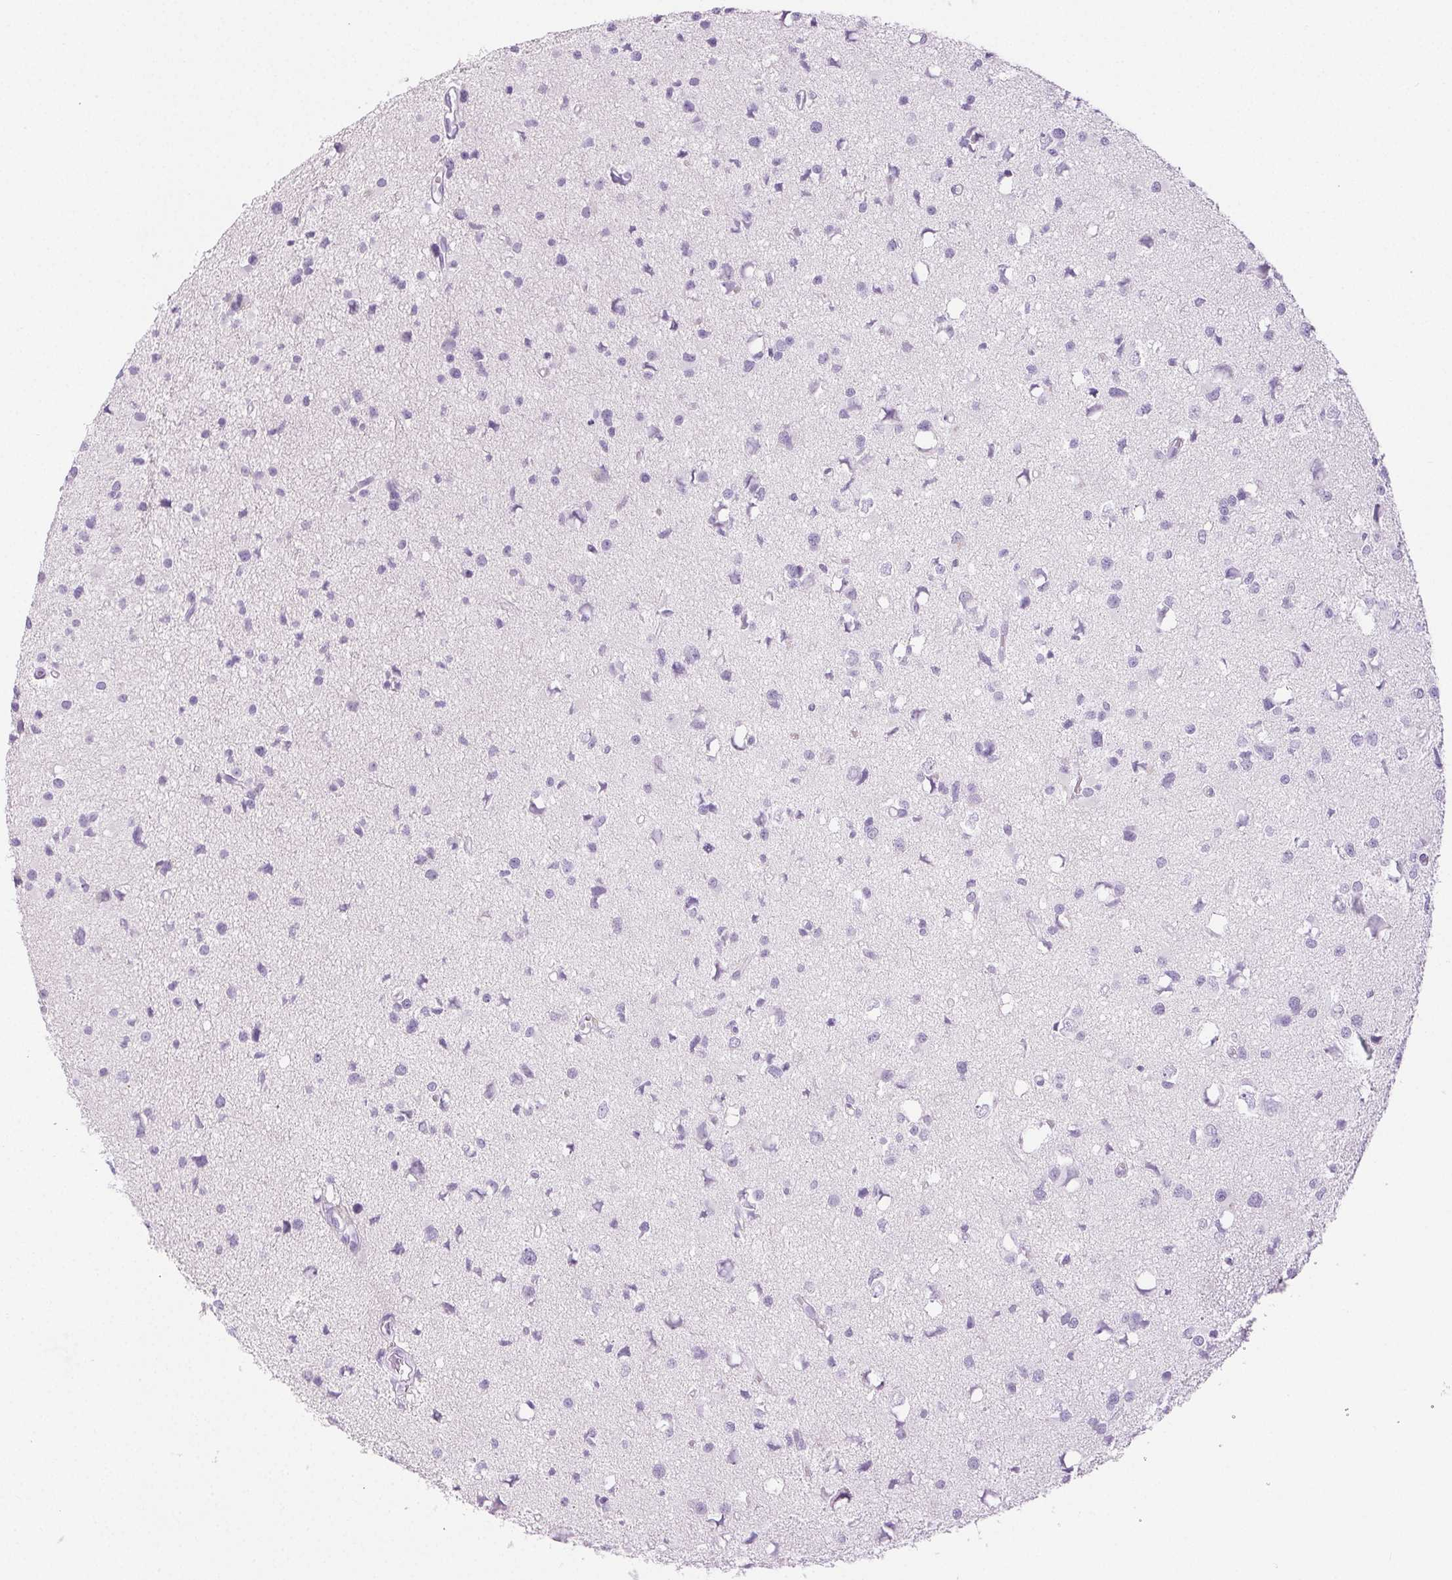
{"staining": {"intensity": "negative", "quantity": "none", "location": "none"}, "tissue": "glioma", "cell_type": "Tumor cells", "image_type": "cancer", "snomed": [{"axis": "morphology", "description": "Glioma, malignant, High grade"}, {"axis": "topography", "description": "Brain"}], "caption": "The histopathology image demonstrates no staining of tumor cells in malignant high-grade glioma. The staining was performed using DAB to visualize the protein expression in brown, while the nuclei were stained in blue with hematoxylin (Magnification: 20x).", "gene": "SPRR3", "patient": {"sex": "male", "age": 54}}